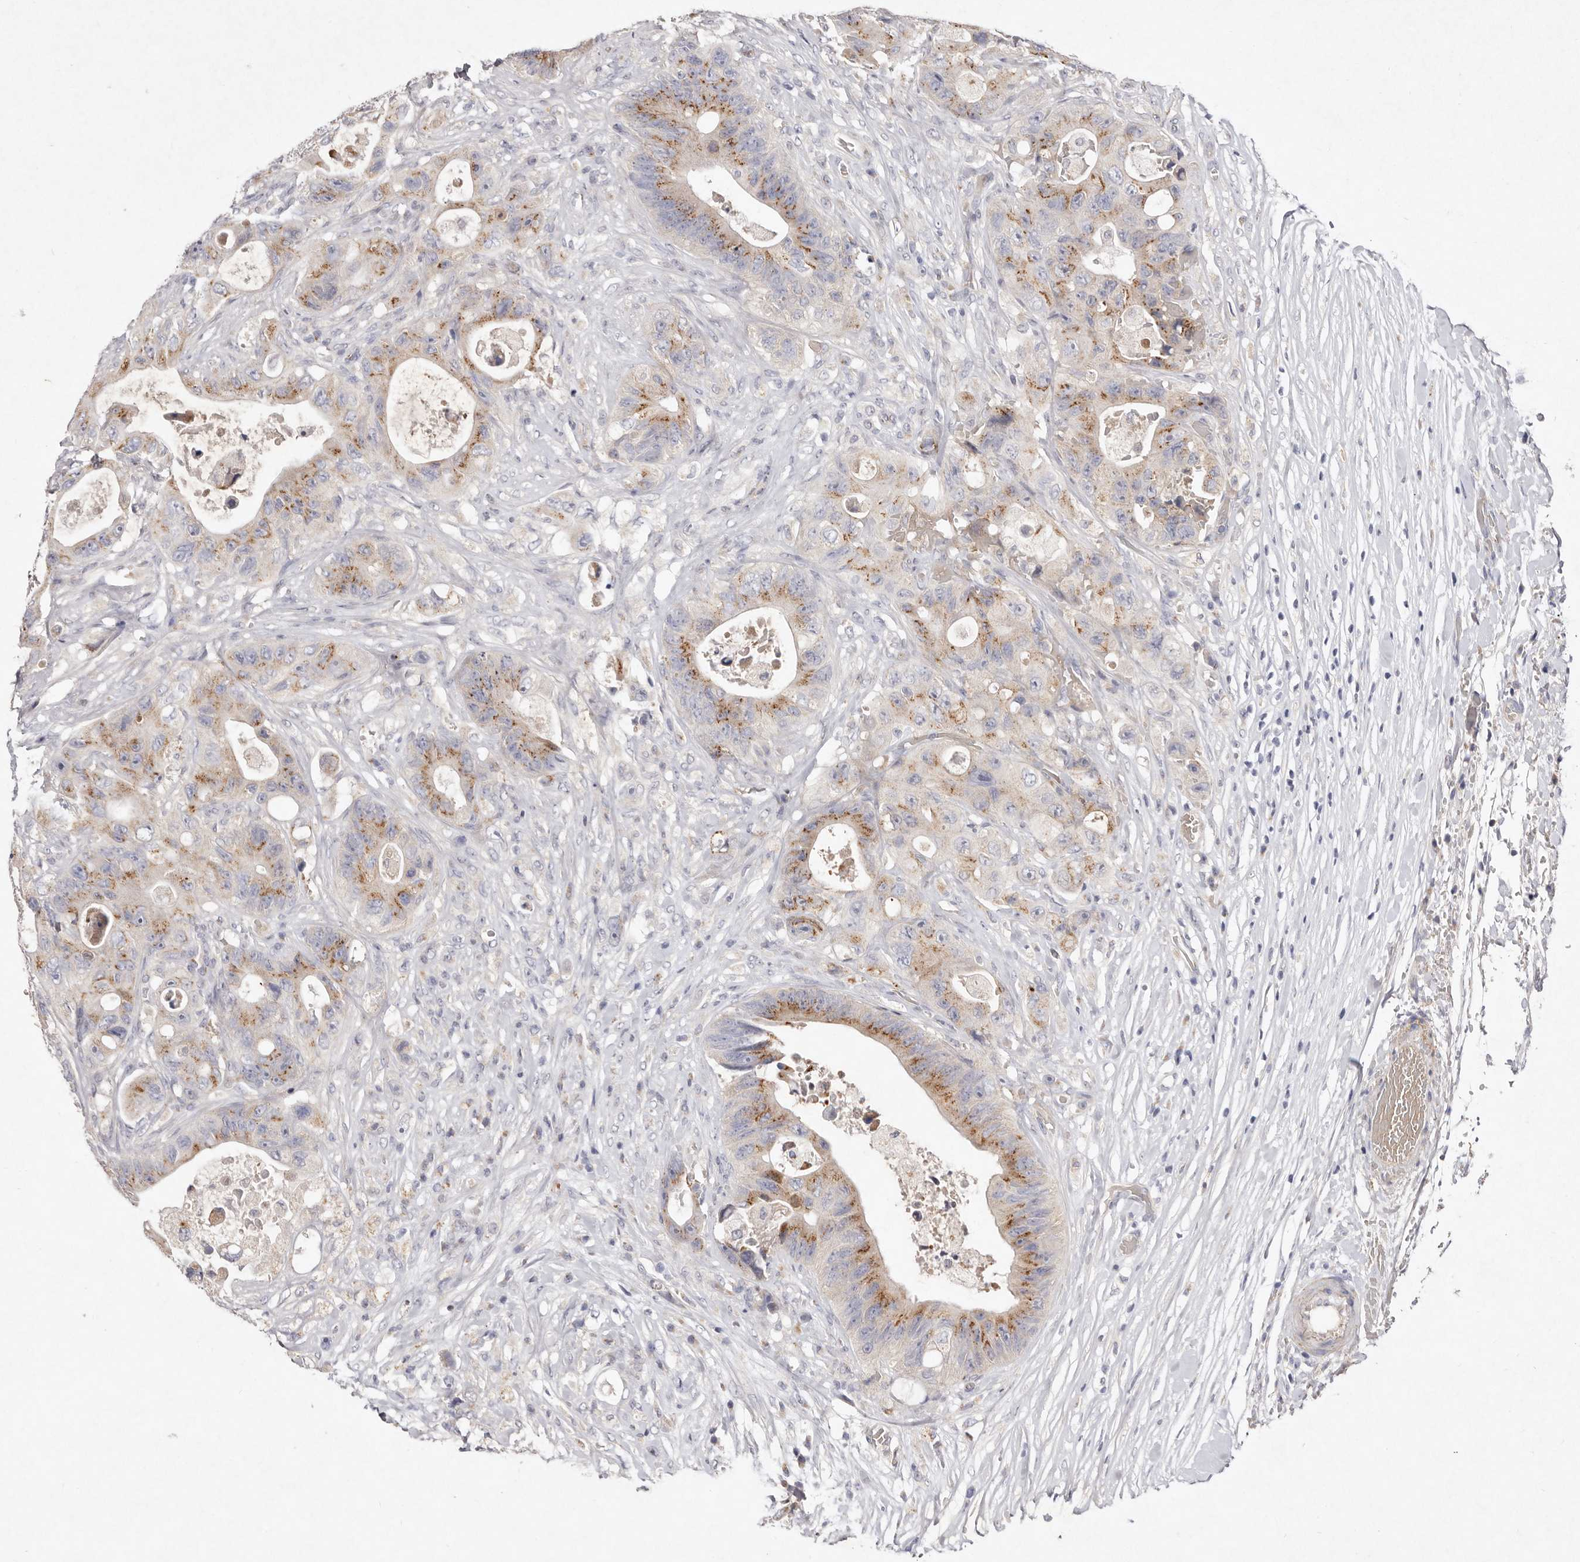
{"staining": {"intensity": "moderate", "quantity": ">75%", "location": "cytoplasmic/membranous"}, "tissue": "colorectal cancer", "cell_type": "Tumor cells", "image_type": "cancer", "snomed": [{"axis": "morphology", "description": "Adenocarcinoma, NOS"}, {"axis": "topography", "description": "Colon"}], "caption": "Immunohistochemistry staining of colorectal adenocarcinoma, which exhibits medium levels of moderate cytoplasmic/membranous expression in about >75% of tumor cells indicating moderate cytoplasmic/membranous protein staining. The staining was performed using DAB (brown) for protein detection and nuclei were counterstained in hematoxylin (blue).", "gene": "USP24", "patient": {"sex": "female", "age": 46}}